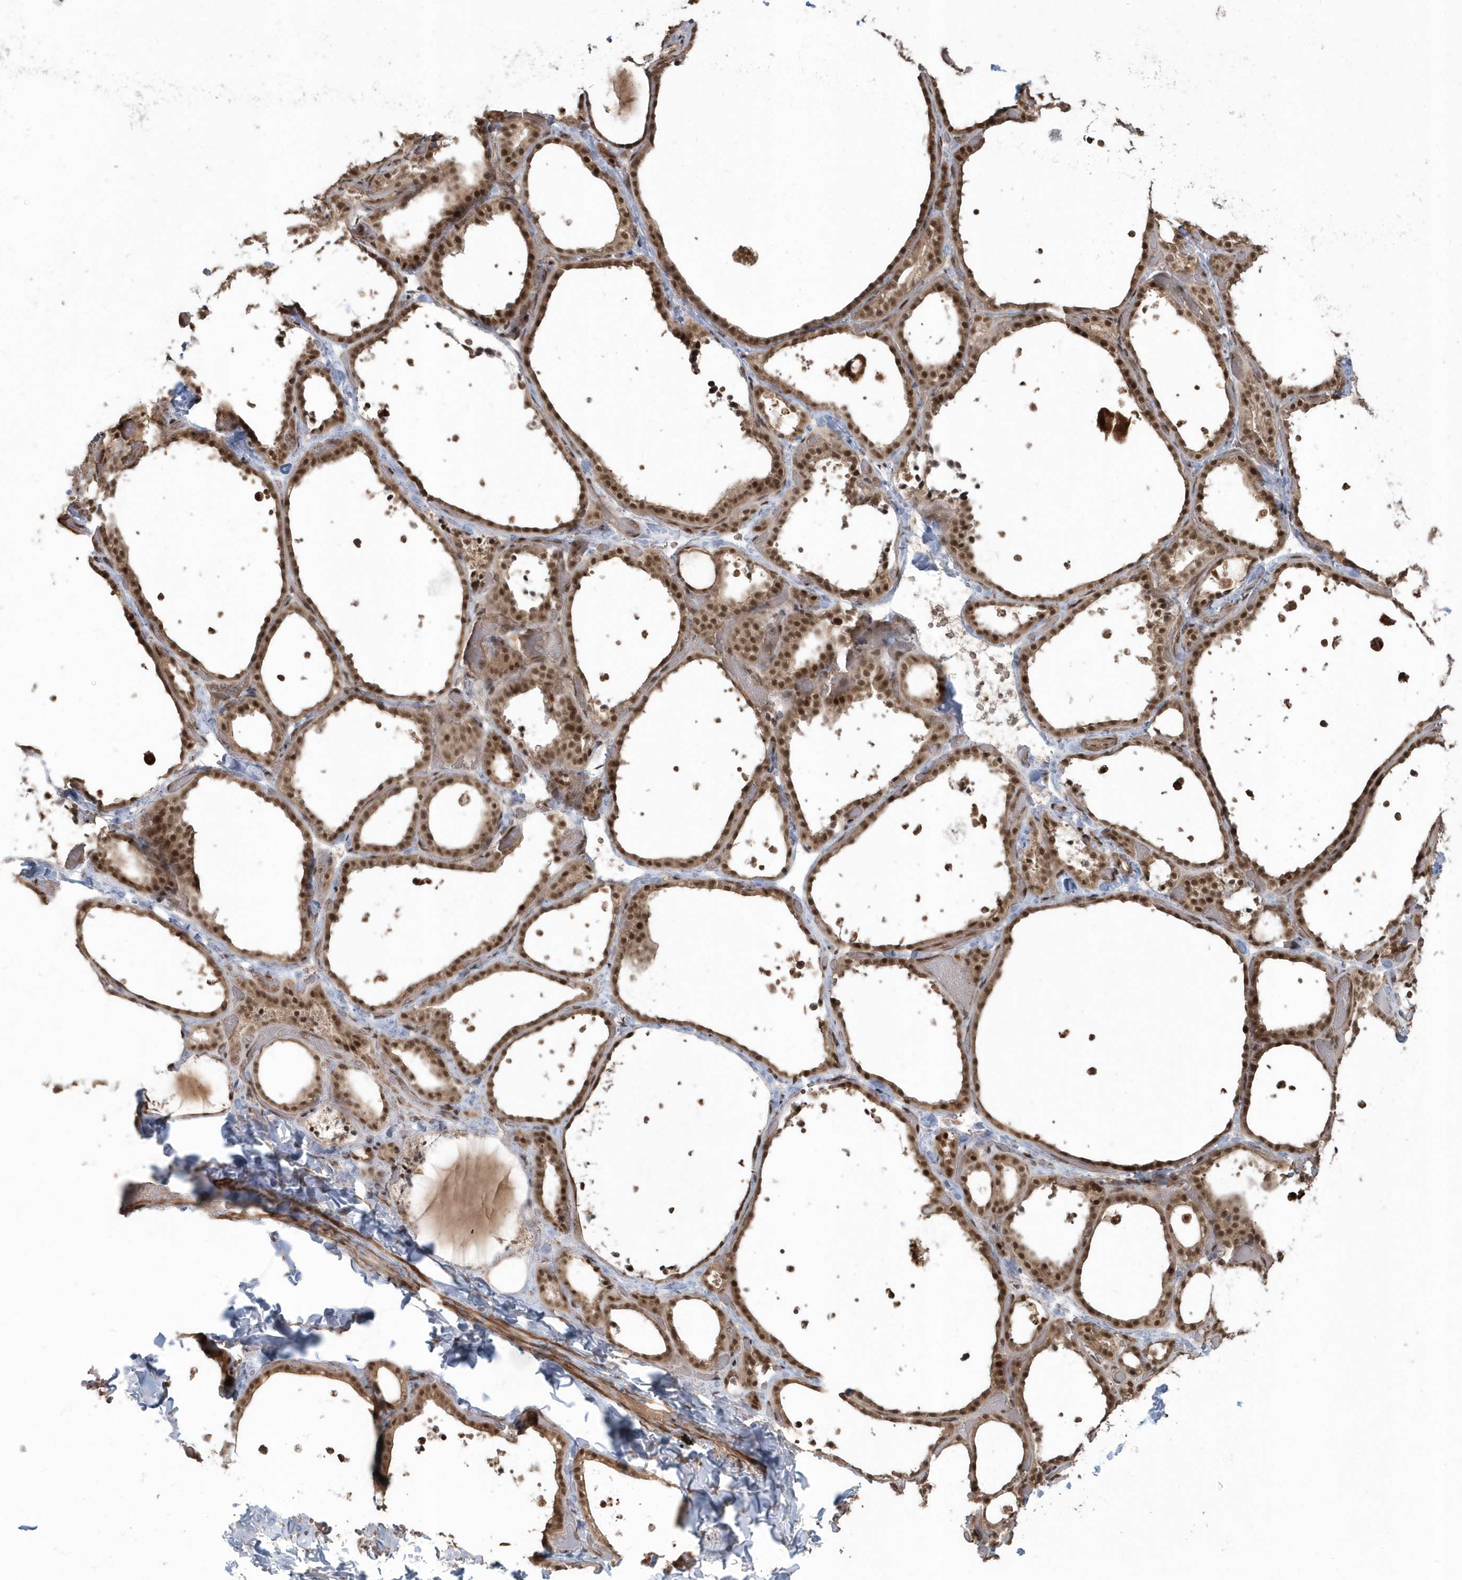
{"staining": {"intensity": "moderate", "quantity": ">75%", "location": "cytoplasmic/membranous,nuclear"}, "tissue": "thyroid gland", "cell_type": "Glandular cells", "image_type": "normal", "snomed": [{"axis": "morphology", "description": "Normal tissue, NOS"}, {"axis": "topography", "description": "Thyroid gland"}], "caption": "Immunohistochemical staining of normal human thyroid gland shows moderate cytoplasmic/membranous,nuclear protein positivity in about >75% of glandular cells. (Brightfield microscopy of DAB IHC at high magnification).", "gene": "EPB41L4A", "patient": {"sex": "female", "age": 44}}